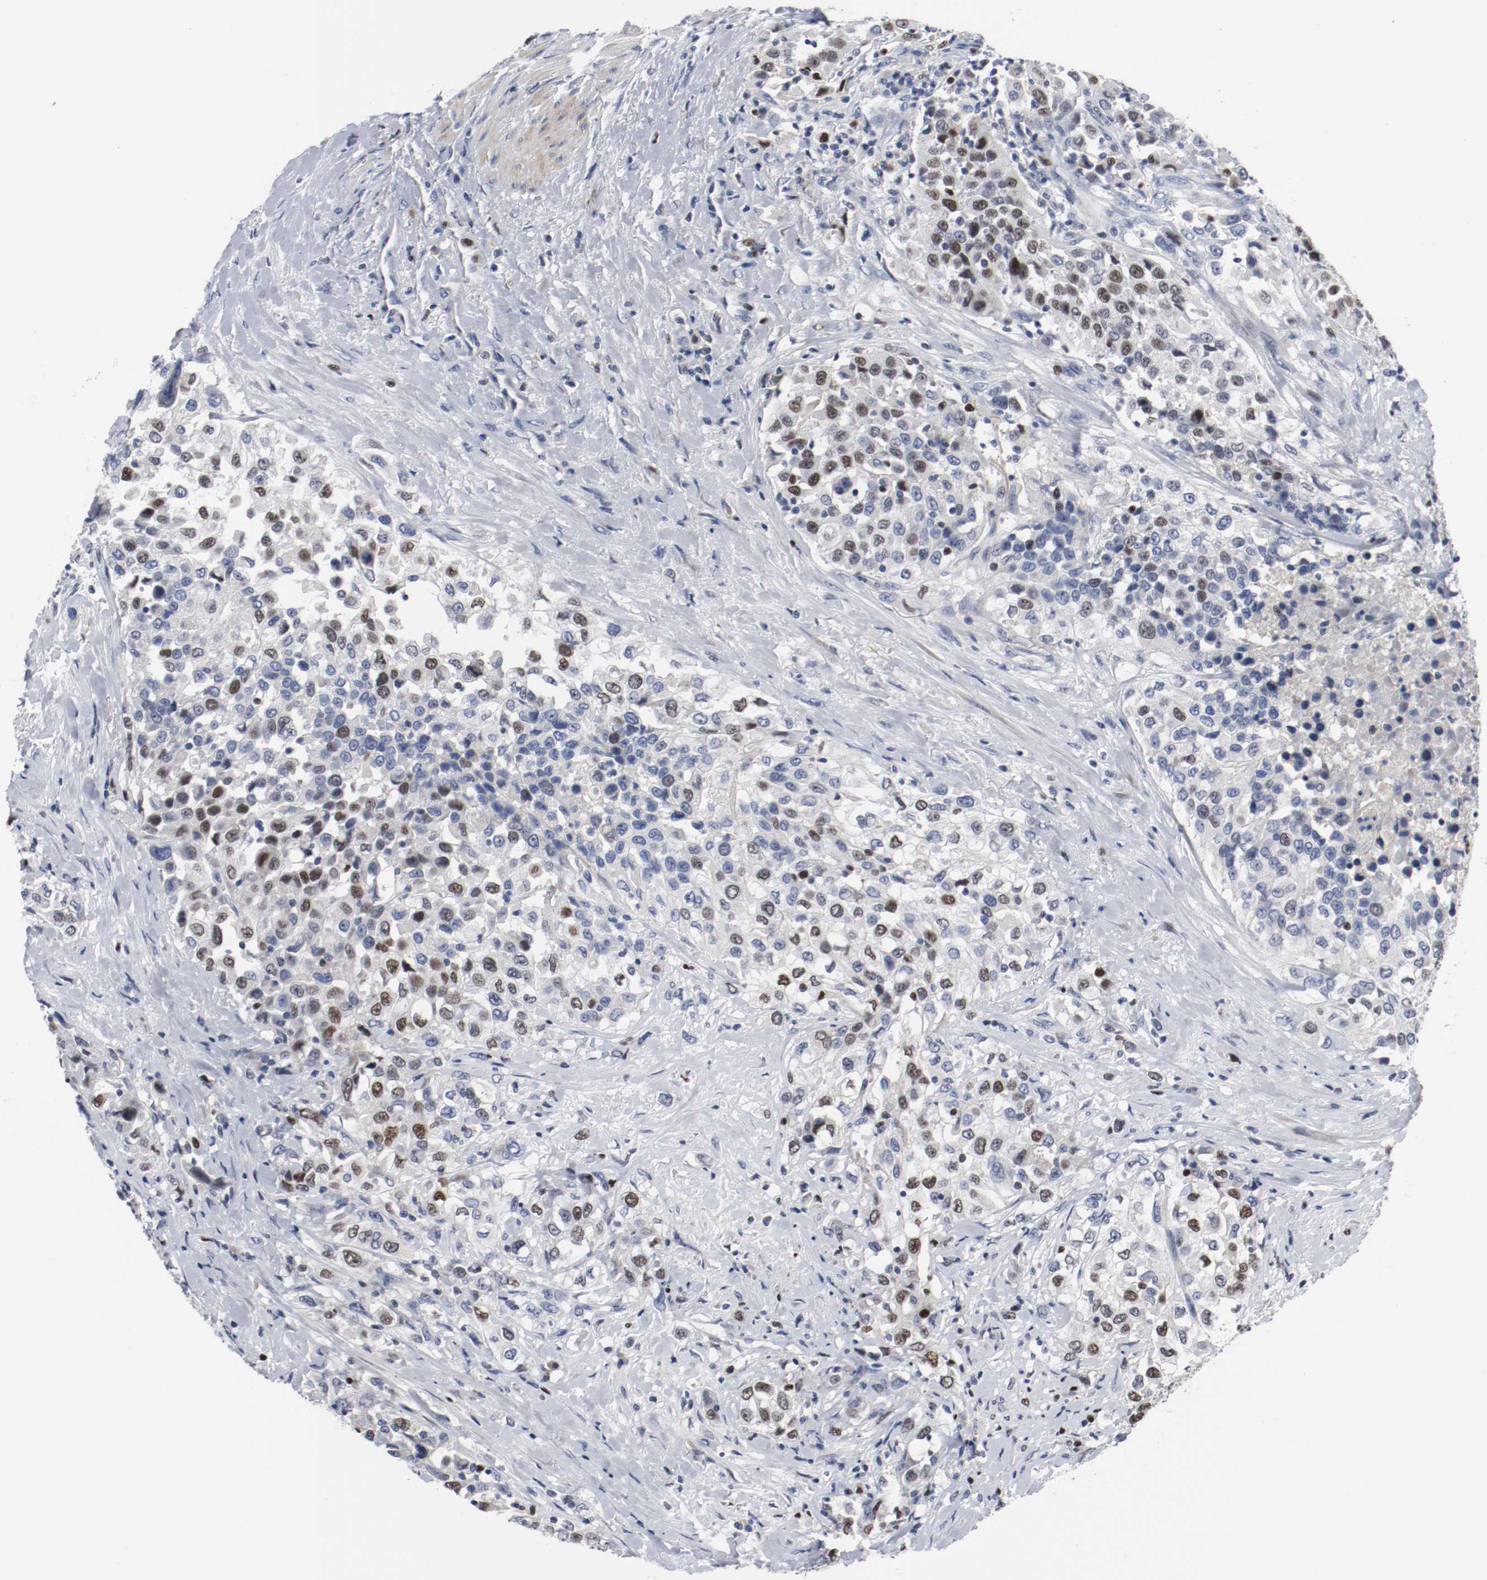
{"staining": {"intensity": "moderate", "quantity": "25%-75%", "location": "nuclear"}, "tissue": "urothelial cancer", "cell_type": "Tumor cells", "image_type": "cancer", "snomed": [{"axis": "morphology", "description": "Urothelial carcinoma, High grade"}, {"axis": "topography", "description": "Urinary bladder"}], "caption": "Immunohistochemical staining of human urothelial cancer reveals medium levels of moderate nuclear protein positivity in approximately 25%-75% of tumor cells.", "gene": "MCM6", "patient": {"sex": "female", "age": 80}}